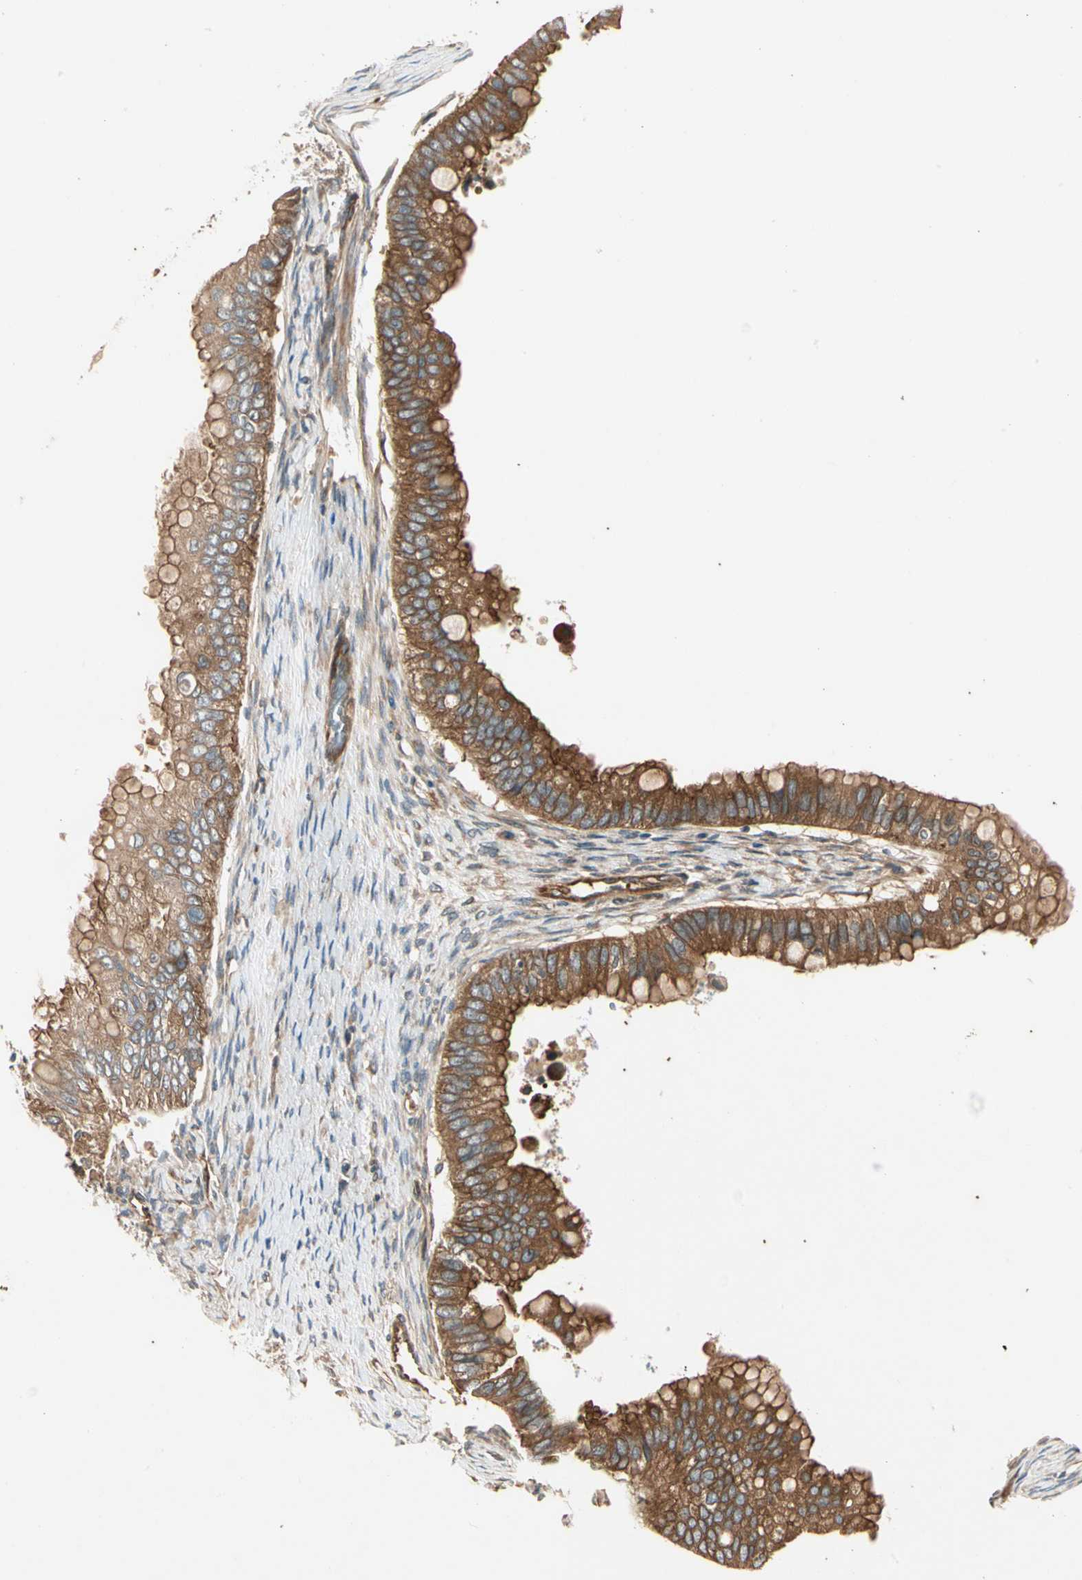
{"staining": {"intensity": "strong", "quantity": ">75%", "location": "cytoplasmic/membranous"}, "tissue": "ovarian cancer", "cell_type": "Tumor cells", "image_type": "cancer", "snomed": [{"axis": "morphology", "description": "Cystadenocarcinoma, mucinous, NOS"}, {"axis": "topography", "description": "Ovary"}], "caption": "Protein staining of mucinous cystadenocarcinoma (ovarian) tissue displays strong cytoplasmic/membranous staining in about >75% of tumor cells.", "gene": "ROCK2", "patient": {"sex": "female", "age": 80}}